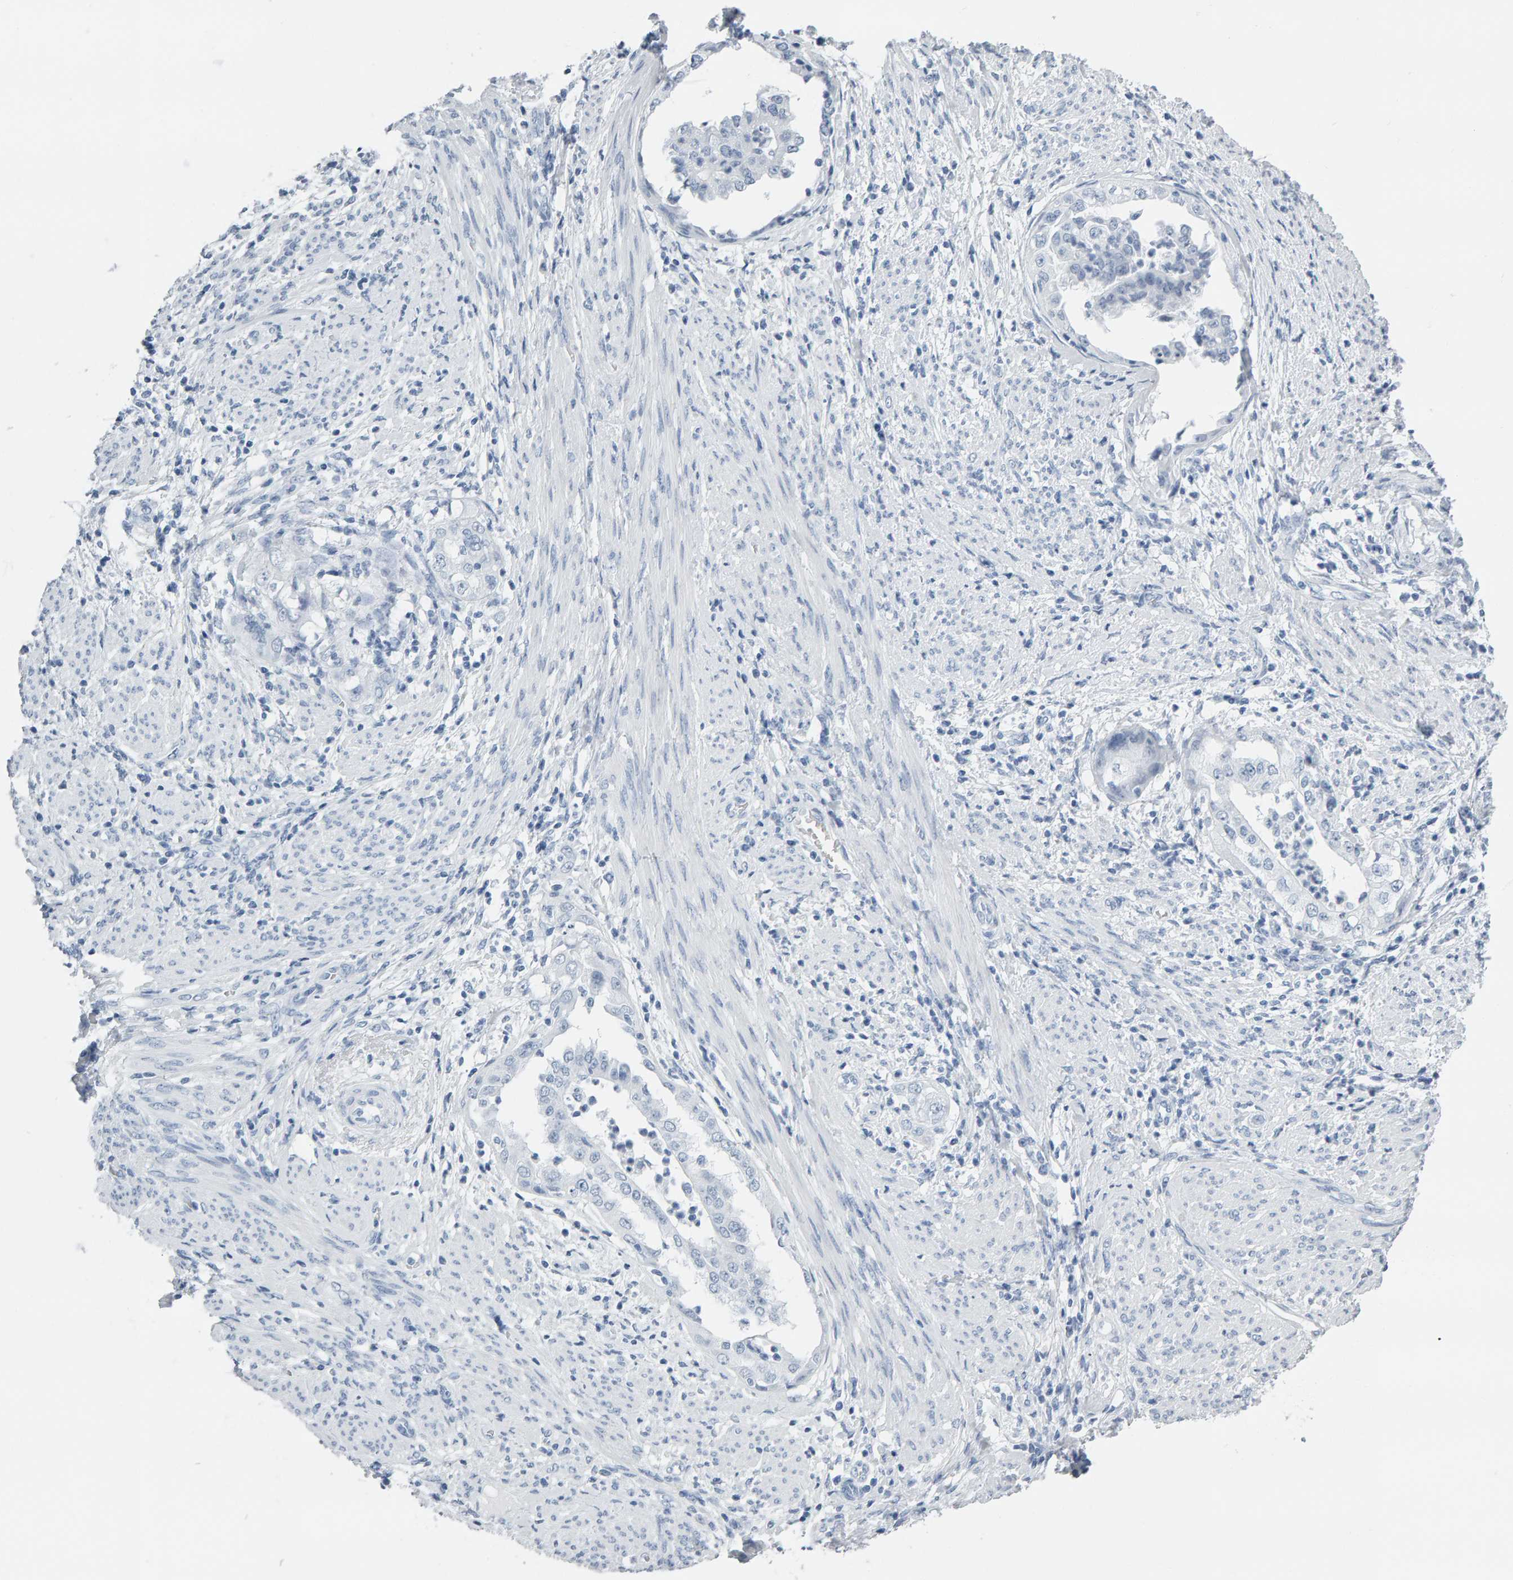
{"staining": {"intensity": "negative", "quantity": "none", "location": "none"}, "tissue": "endometrial cancer", "cell_type": "Tumor cells", "image_type": "cancer", "snomed": [{"axis": "morphology", "description": "Adenocarcinoma, NOS"}, {"axis": "topography", "description": "Endometrium"}], "caption": "Human adenocarcinoma (endometrial) stained for a protein using IHC exhibits no staining in tumor cells.", "gene": "SPACA3", "patient": {"sex": "female", "age": 85}}